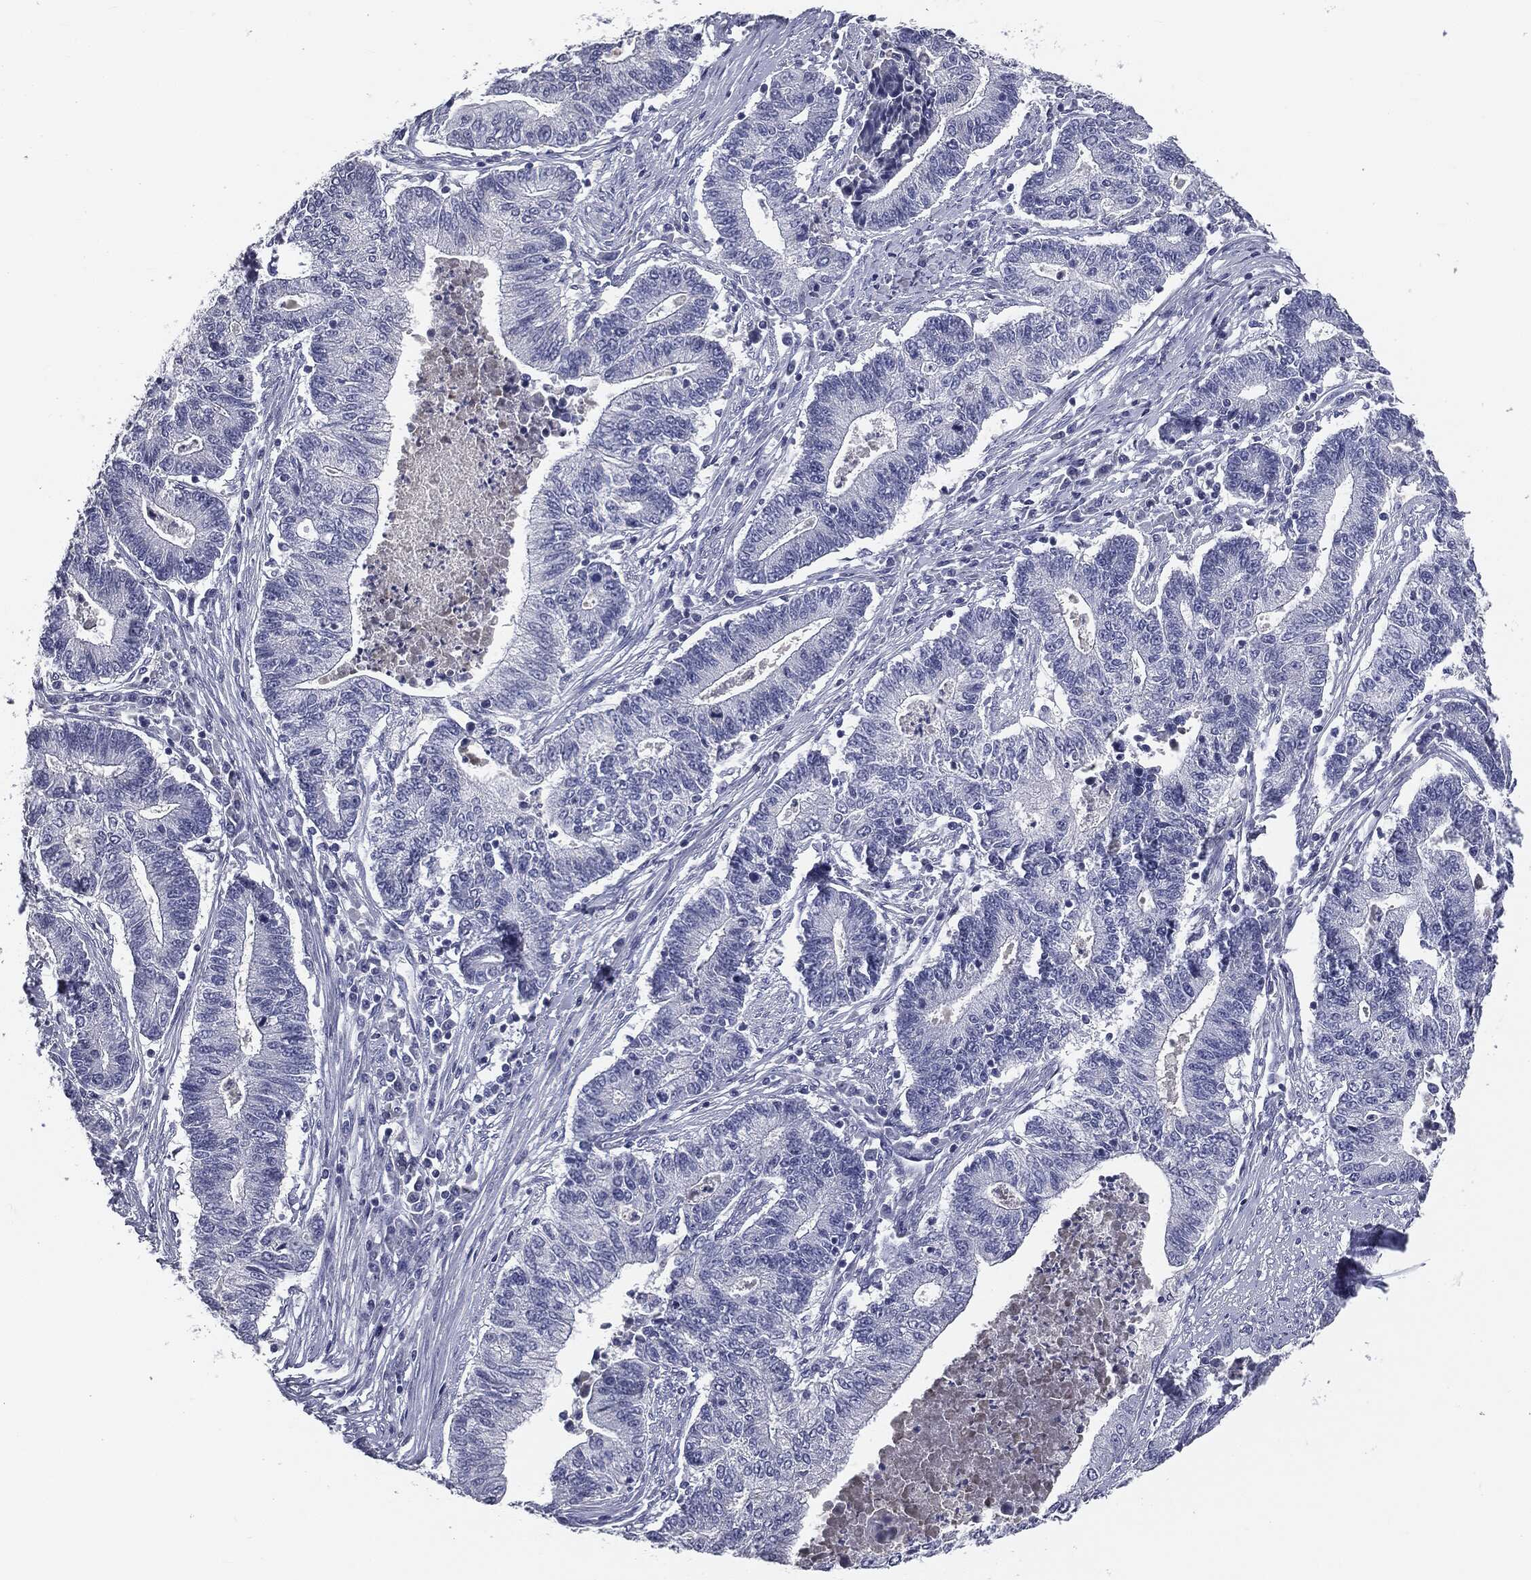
{"staining": {"intensity": "negative", "quantity": "none", "location": "none"}, "tissue": "endometrial cancer", "cell_type": "Tumor cells", "image_type": "cancer", "snomed": [{"axis": "morphology", "description": "Adenocarcinoma, NOS"}, {"axis": "topography", "description": "Uterus"}, {"axis": "topography", "description": "Endometrium"}], "caption": "Immunohistochemistry (IHC) image of endometrial cancer (adenocarcinoma) stained for a protein (brown), which demonstrates no staining in tumor cells.", "gene": "AFP", "patient": {"sex": "female", "age": 54}}